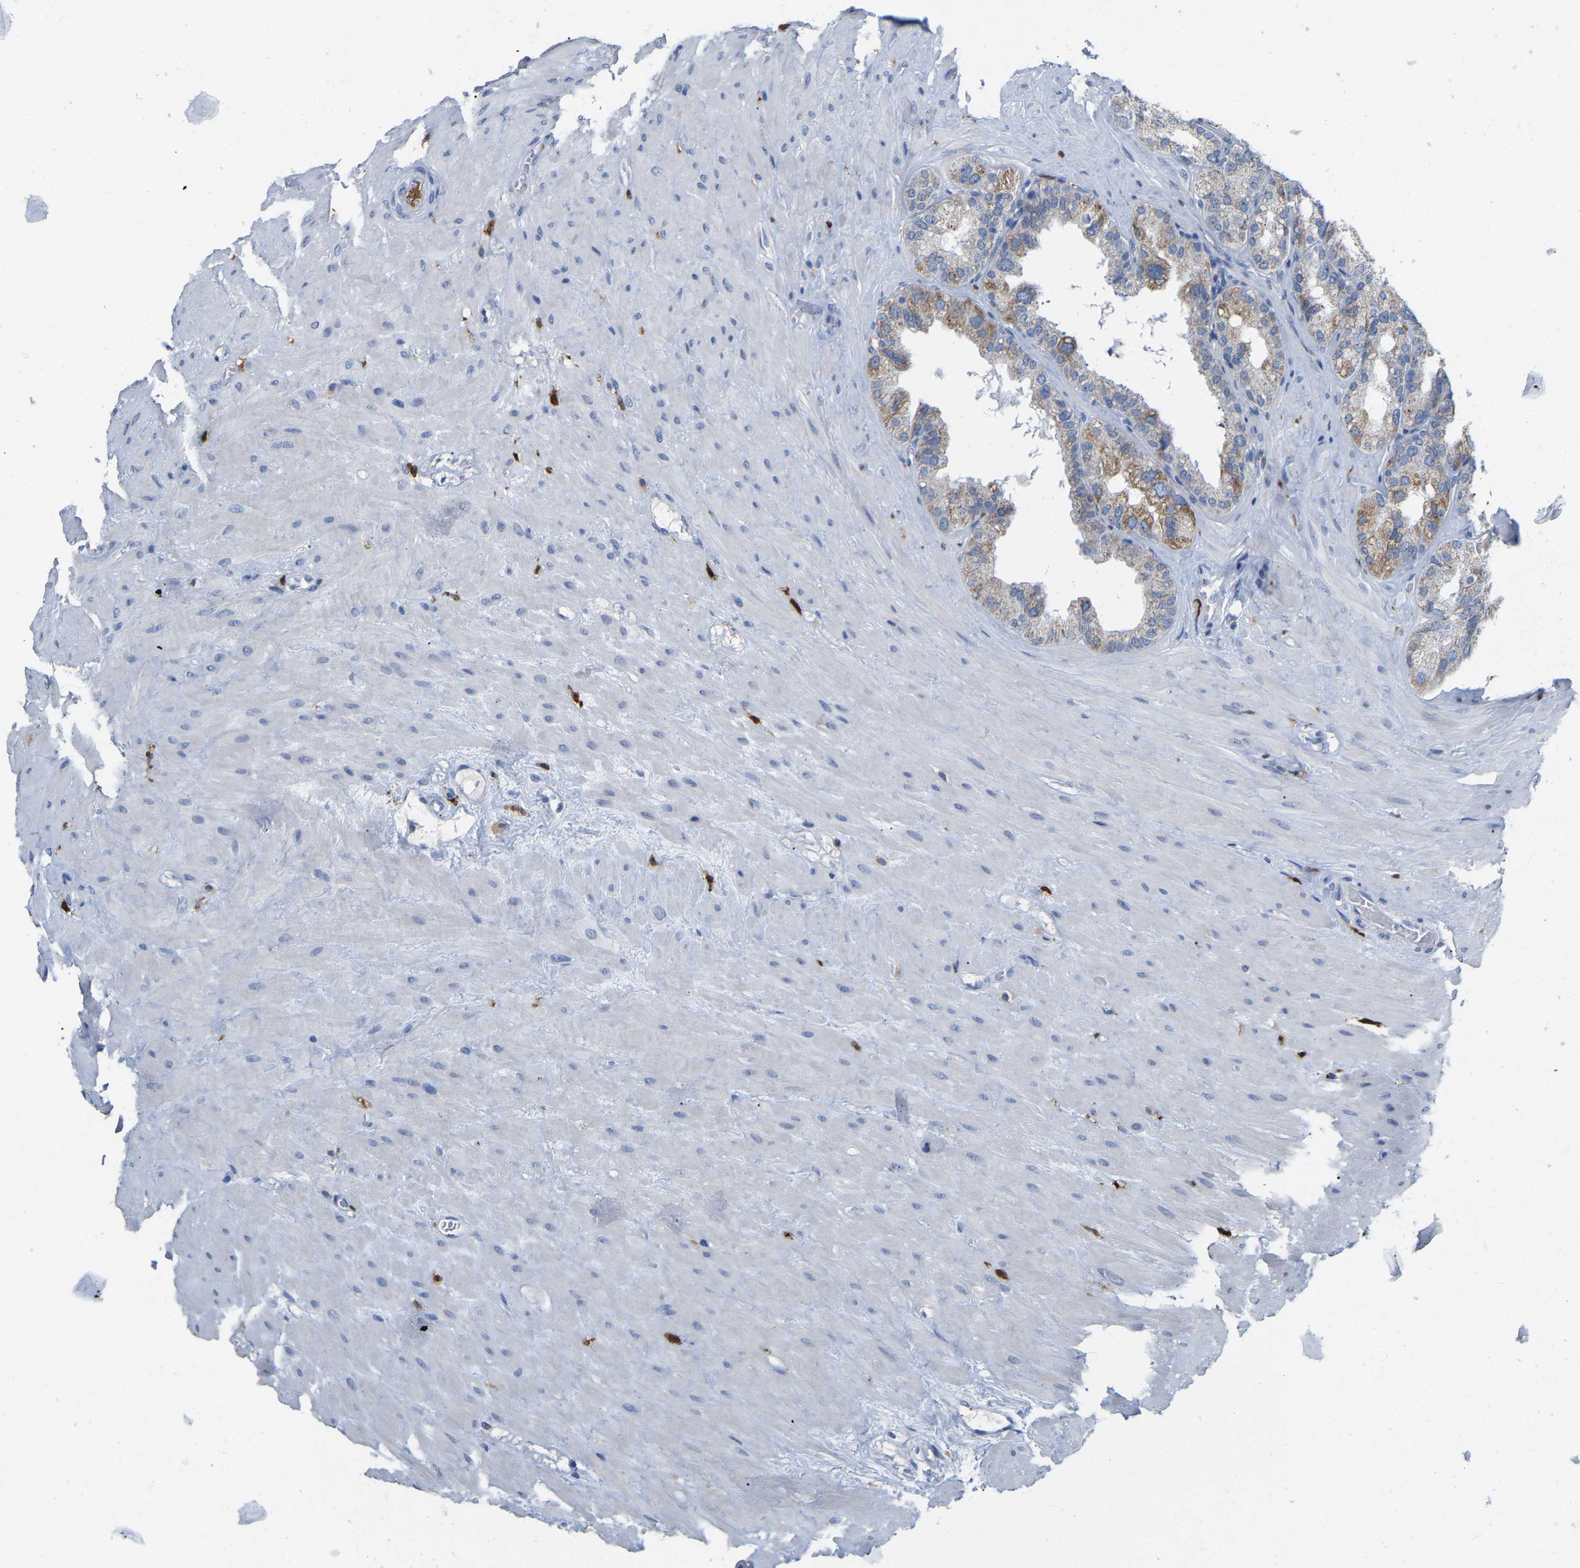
{"staining": {"intensity": "moderate", "quantity": "<25%", "location": "cytoplasmic/membranous"}, "tissue": "seminal vesicle", "cell_type": "Glandular cells", "image_type": "normal", "snomed": [{"axis": "morphology", "description": "Normal tissue, NOS"}, {"axis": "topography", "description": "Prostate"}, {"axis": "topography", "description": "Seminal veicle"}], "caption": "Immunohistochemistry staining of unremarkable seminal vesicle, which demonstrates low levels of moderate cytoplasmic/membranous staining in approximately <25% of glandular cells indicating moderate cytoplasmic/membranous protein staining. The staining was performed using DAB (brown) for protein detection and nuclei were counterstained in hematoxylin (blue).", "gene": "ULBP2", "patient": {"sex": "male", "age": 51}}